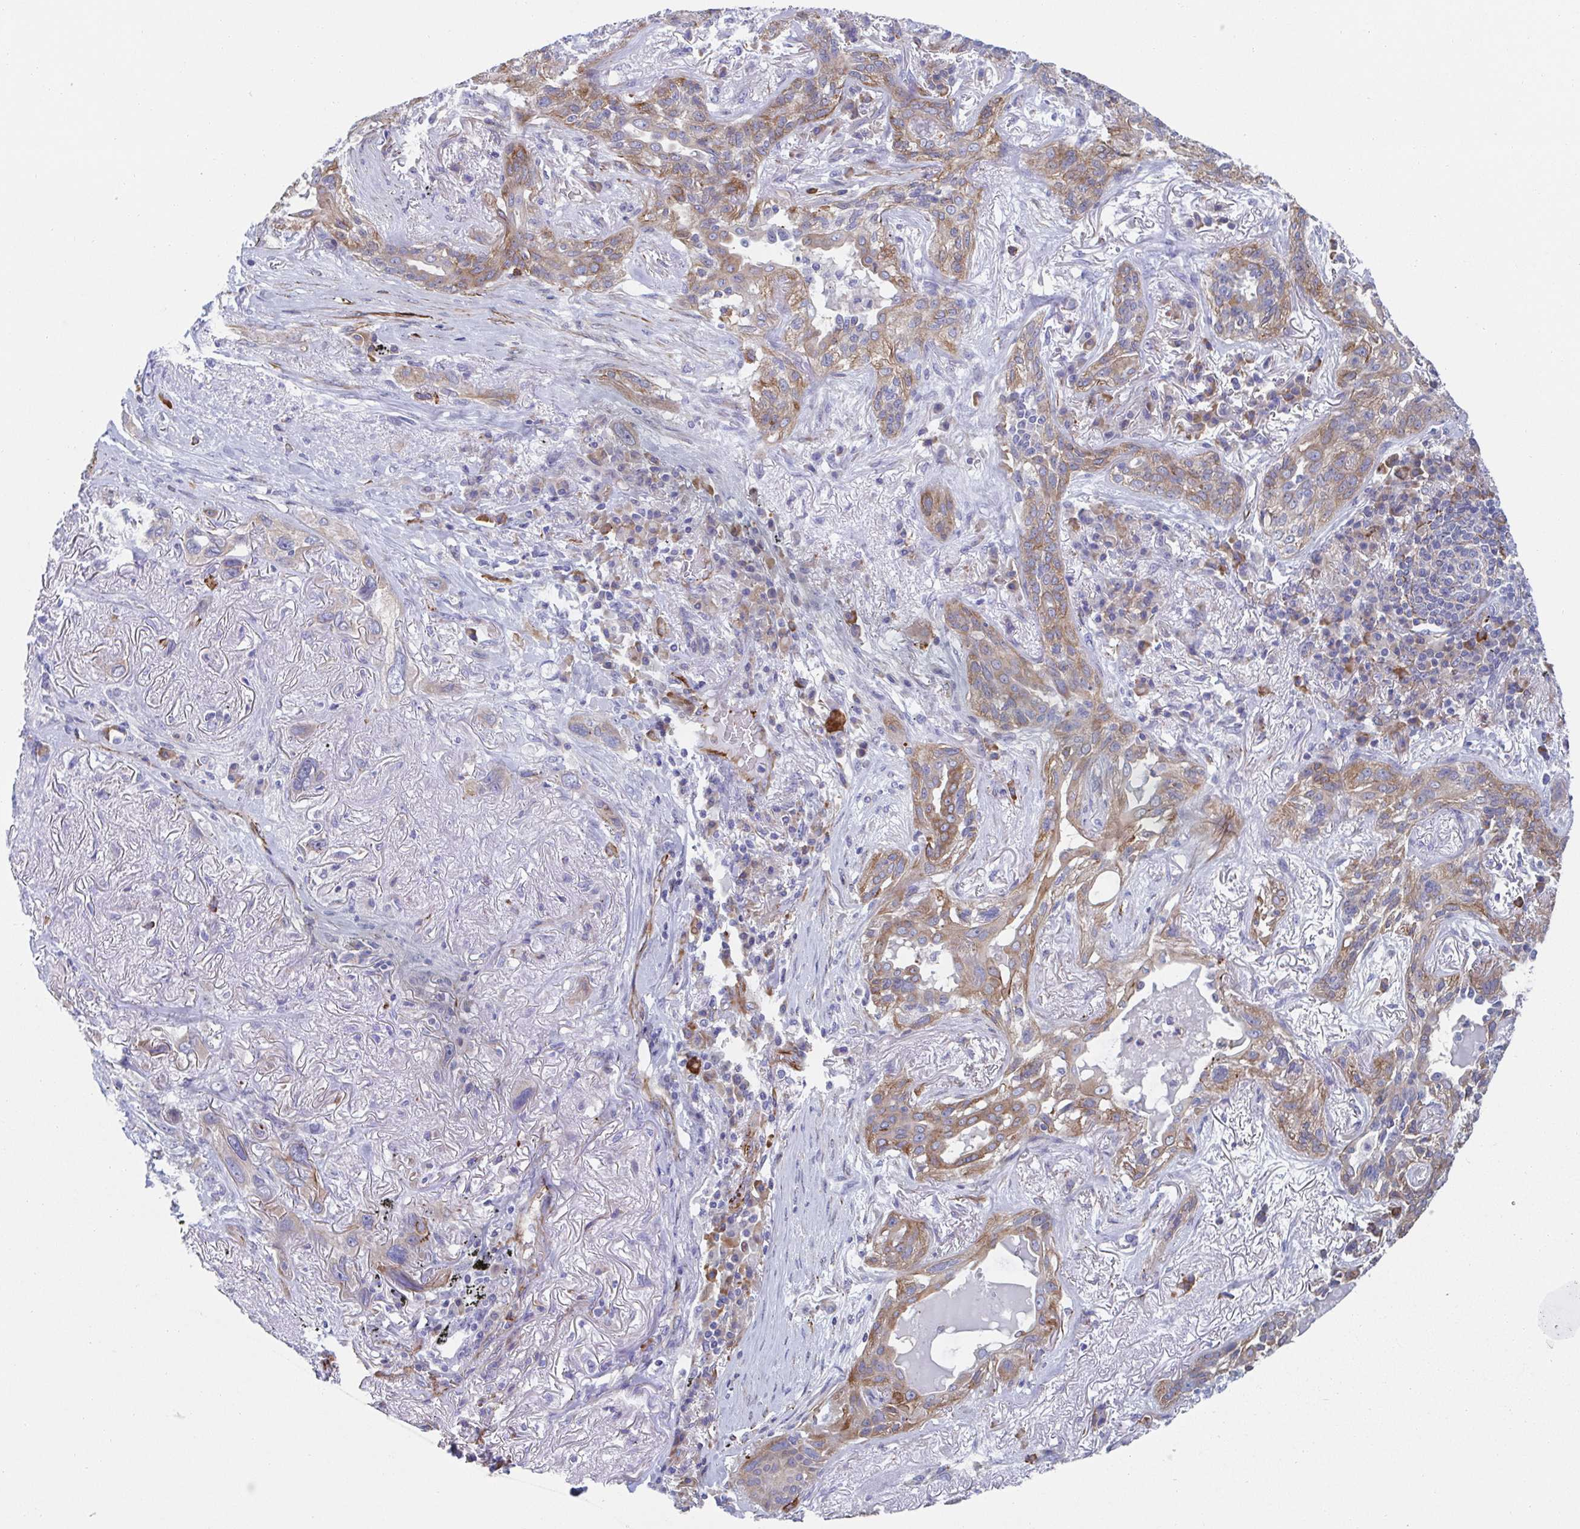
{"staining": {"intensity": "moderate", "quantity": "25%-75%", "location": "cytoplasmic/membranous"}, "tissue": "lung cancer", "cell_type": "Tumor cells", "image_type": "cancer", "snomed": [{"axis": "morphology", "description": "Squamous cell carcinoma, NOS"}, {"axis": "topography", "description": "Lung"}], "caption": "A brown stain labels moderate cytoplasmic/membranous expression of a protein in lung cancer tumor cells.", "gene": "KLC3", "patient": {"sex": "female", "age": 70}}